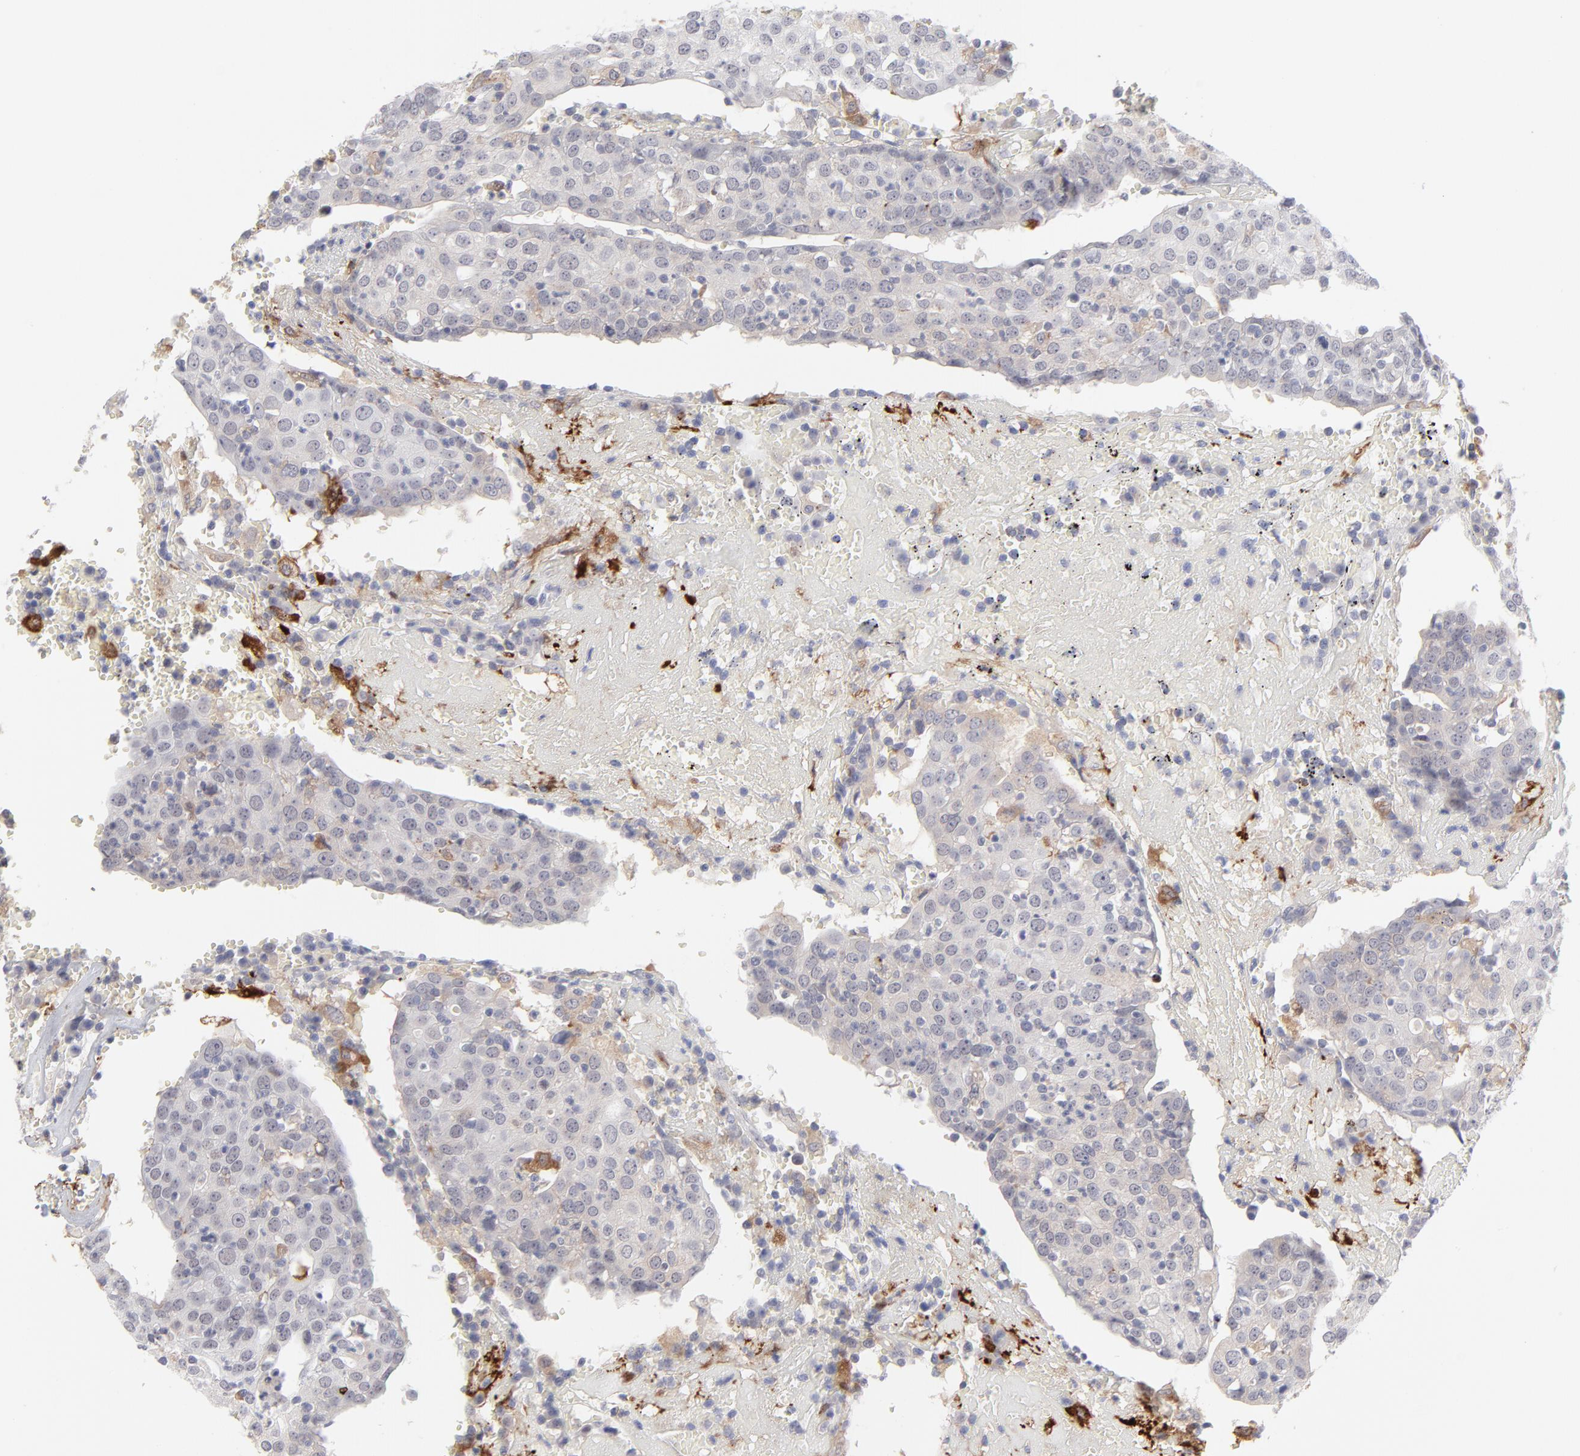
{"staining": {"intensity": "negative", "quantity": "none", "location": "none"}, "tissue": "head and neck cancer", "cell_type": "Tumor cells", "image_type": "cancer", "snomed": [{"axis": "morphology", "description": "Adenocarcinoma, NOS"}, {"axis": "topography", "description": "Salivary gland"}, {"axis": "topography", "description": "Head-Neck"}], "caption": "DAB immunohistochemical staining of human adenocarcinoma (head and neck) reveals no significant staining in tumor cells.", "gene": "CCR2", "patient": {"sex": "female", "age": 65}}